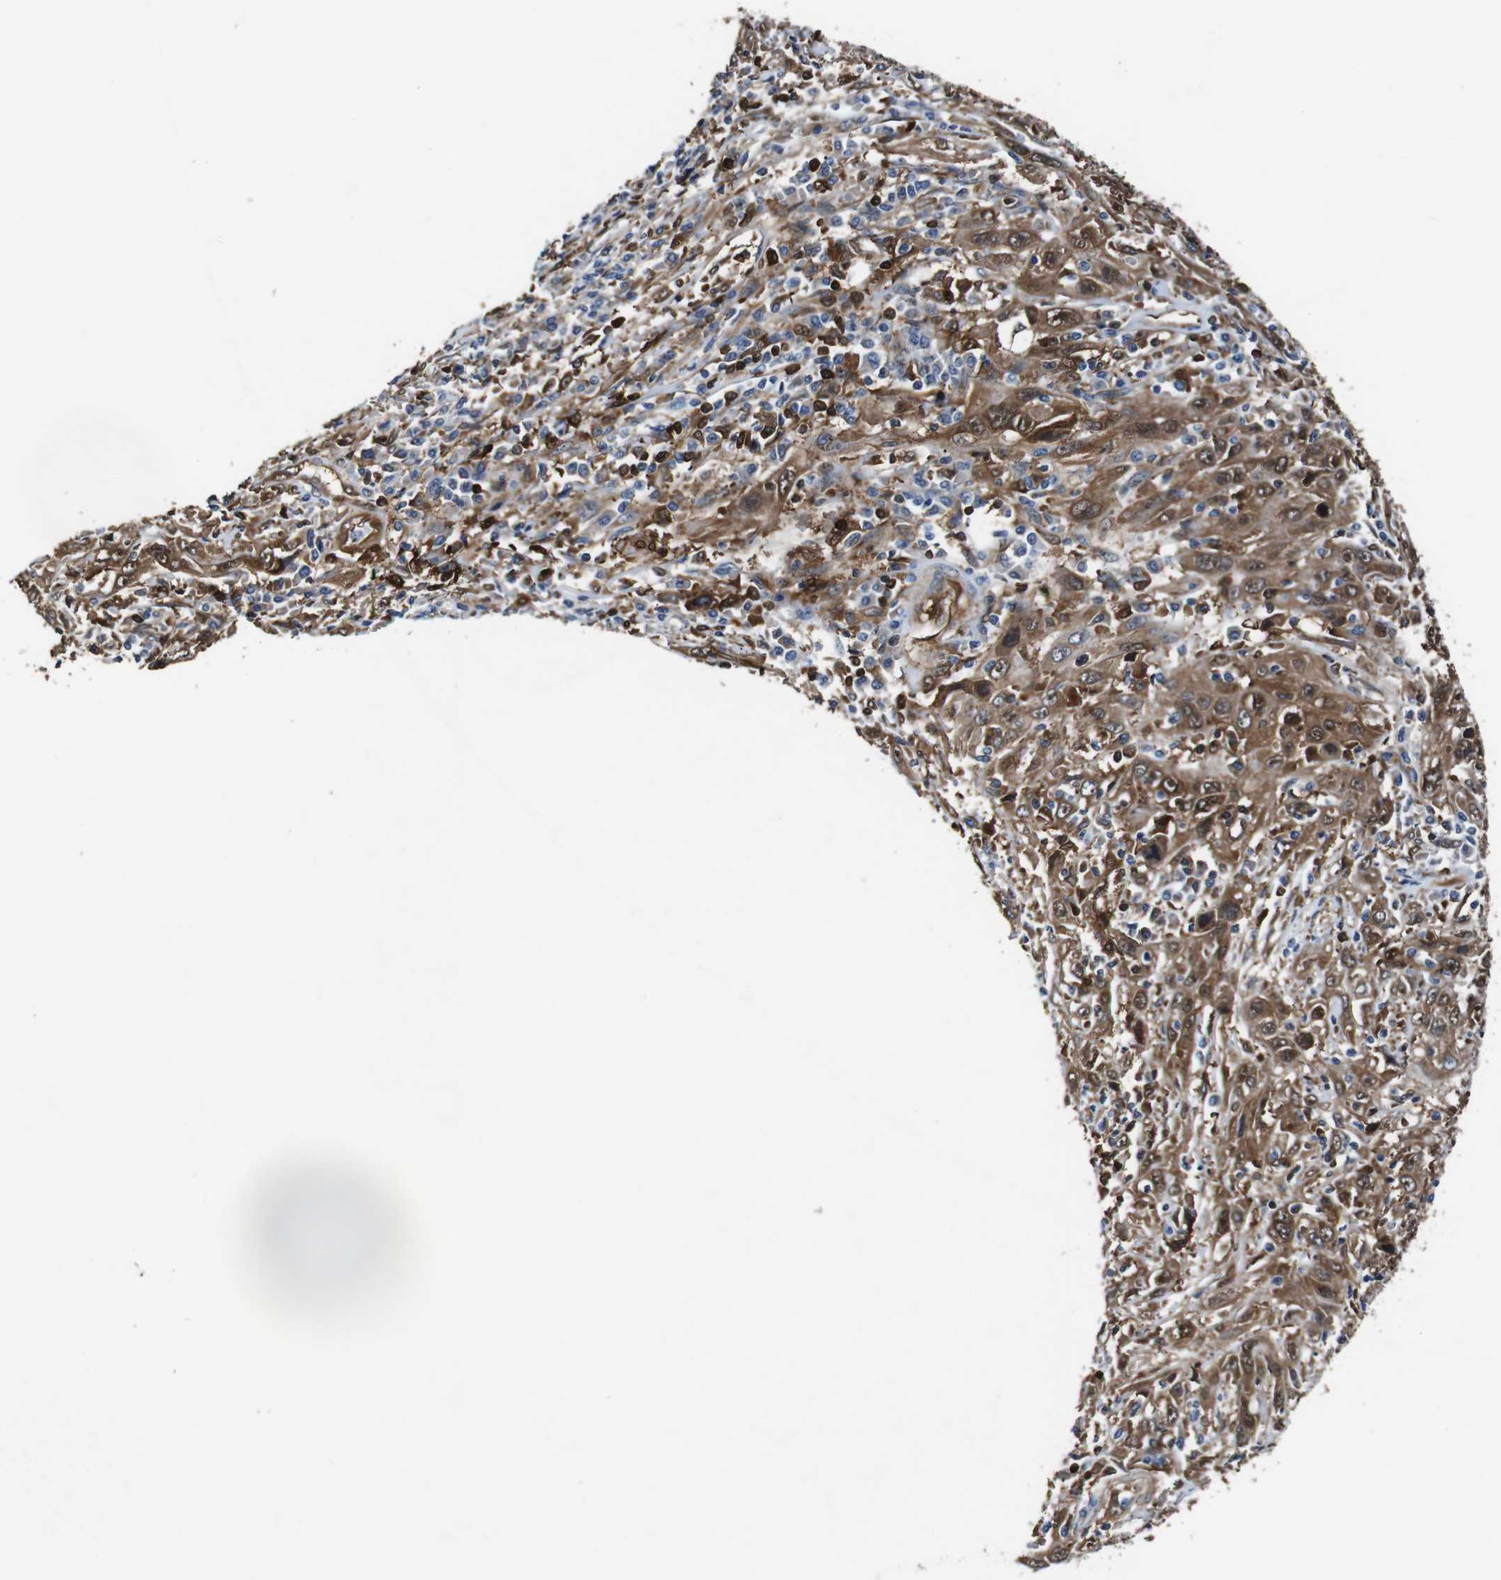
{"staining": {"intensity": "strong", "quantity": ">75%", "location": "cytoplasmic/membranous,nuclear"}, "tissue": "cervical cancer", "cell_type": "Tumor cells", "image_type": "cancer", "snomed": [{"axis": "morphology", "description": "Squamous cell carcinoma, NOS"}, {"axis": "topography", "description": "Cervix"}], "caption": "An IHC histopathology image of tumor tissue is shown. Protein staining in brown highlights strong cytoplasmic/membranous and nuclear positivity in cervical cancer within tumor cells. The protein of interest is stained brown, and the nuclei are stained in blue (DAB (3,3'-diaminobenzidine) IHC with brightfield microscopy, high magnification).", "gene": "ANXA1", "patient": {"sex": "female", "age": 46}}